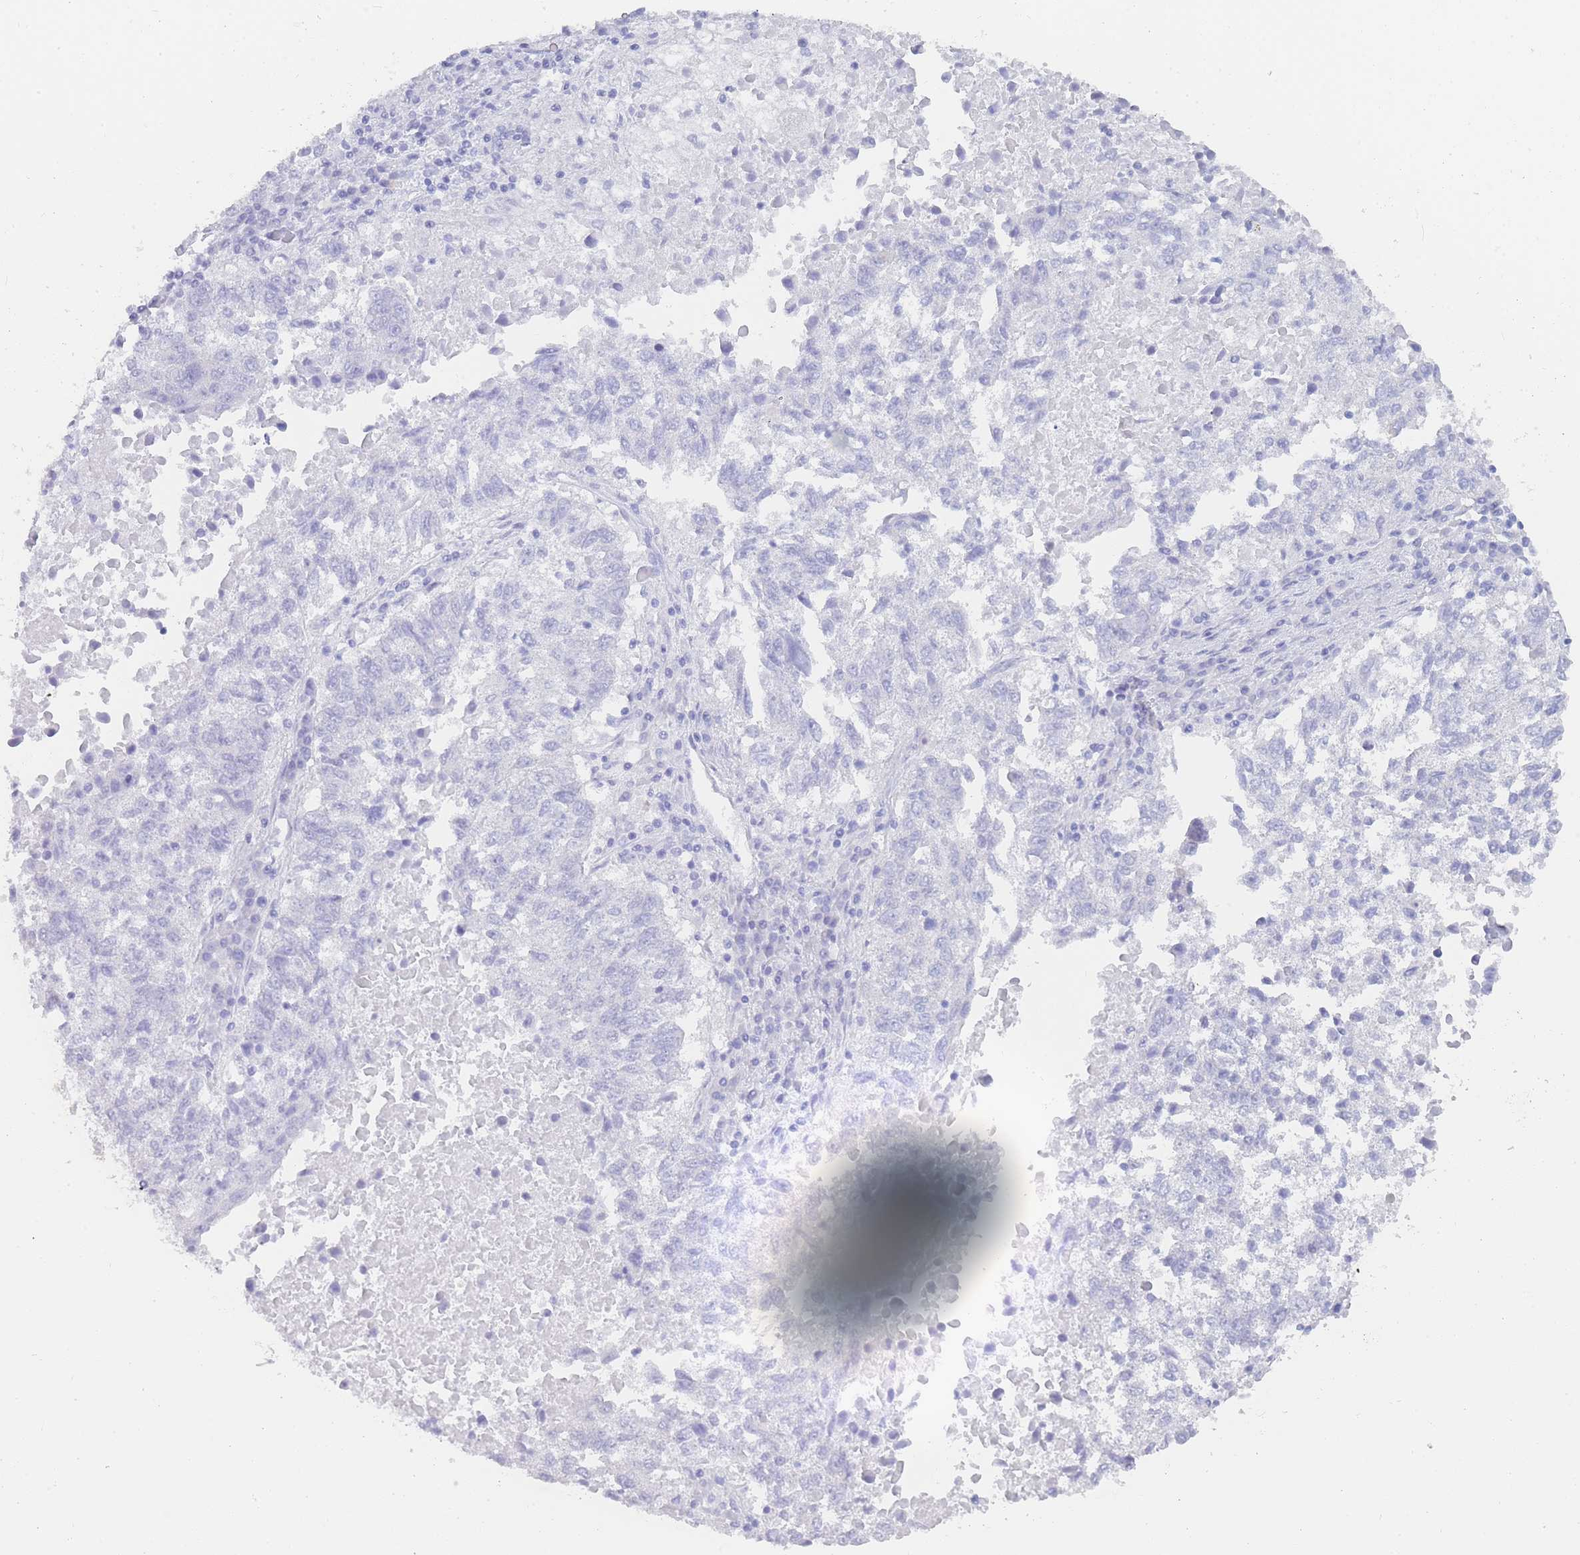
{"staining": {"intensity": "negative", "quantity": "none", "location": "none"}, "tissue": "lung cancer", "cell_type": "Tumor cells", "image_type": "cancer", "snomed": [{"axis": "morphology", "description": "Squamous cell carcinoma, NOS"}, {"axis": "topography", "description": "Lung"}], "caption": "High power microscopy photomicrograph of an immunohistochemistry (IHC) histopathology image of lung cancer (squamous cell carcinoma), revealing no significant staining in tumor cells.", "gene": "LZTFL1", "patient": {"sex": "male", "age": 73}}